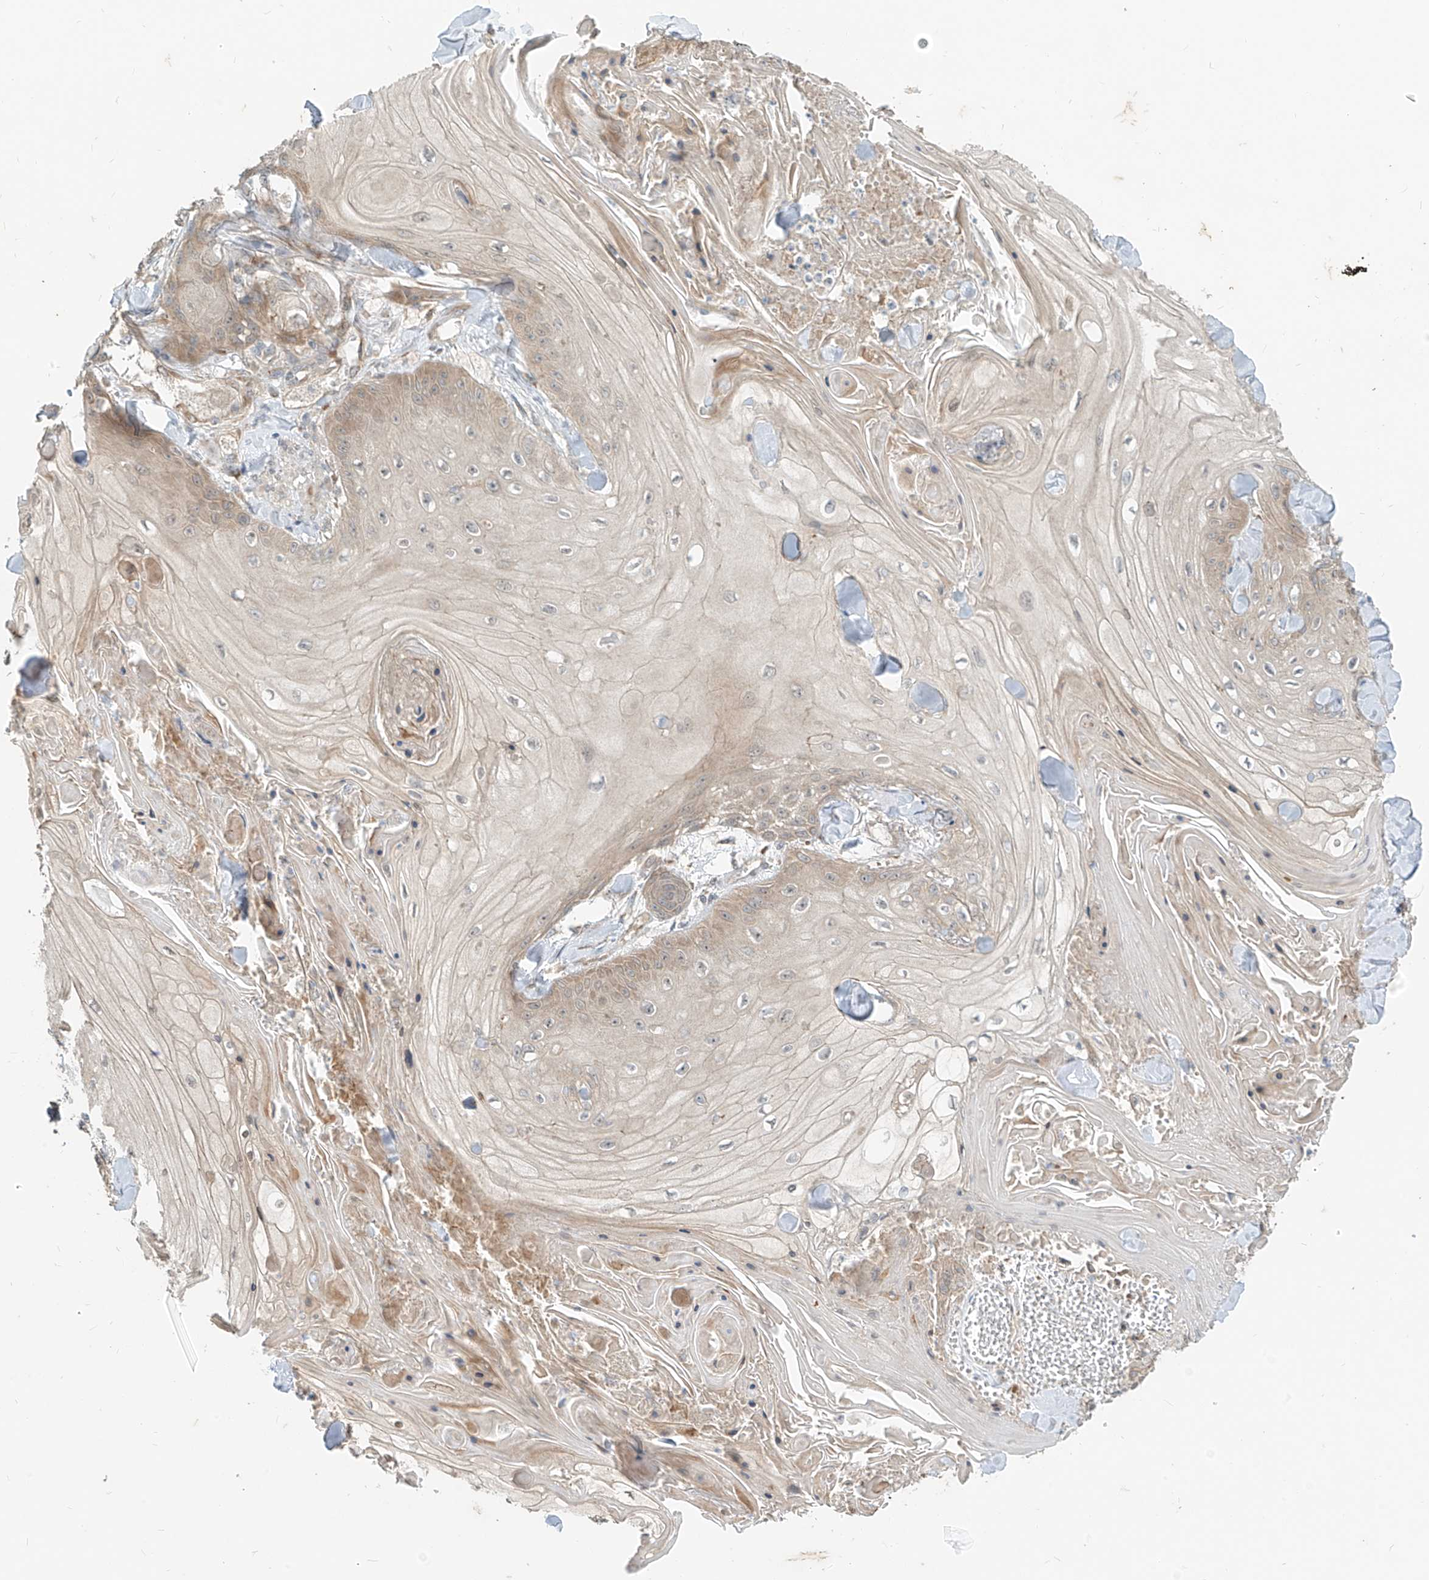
{"staining": {"intensity": "negative", "quantity": "none", "location": "none"}, "tissue": "skin cancer", "cell_type": "Tumor cells", "image_type": "cancer", "snomed": [{"axis": "morphology", "description": "Squamous cell carcinoma, NOS"}, {"axis": "topography", "description": "Skin"}], "caption": "DAB (3,3'-diaminobenzidine) immunohistochemical staining of skin cancer (squamous cell carcinoma) displays no significant positivity in tumor cells.", "gene": "MTUS2", "patient": {"sex": "male", "age": 74}}